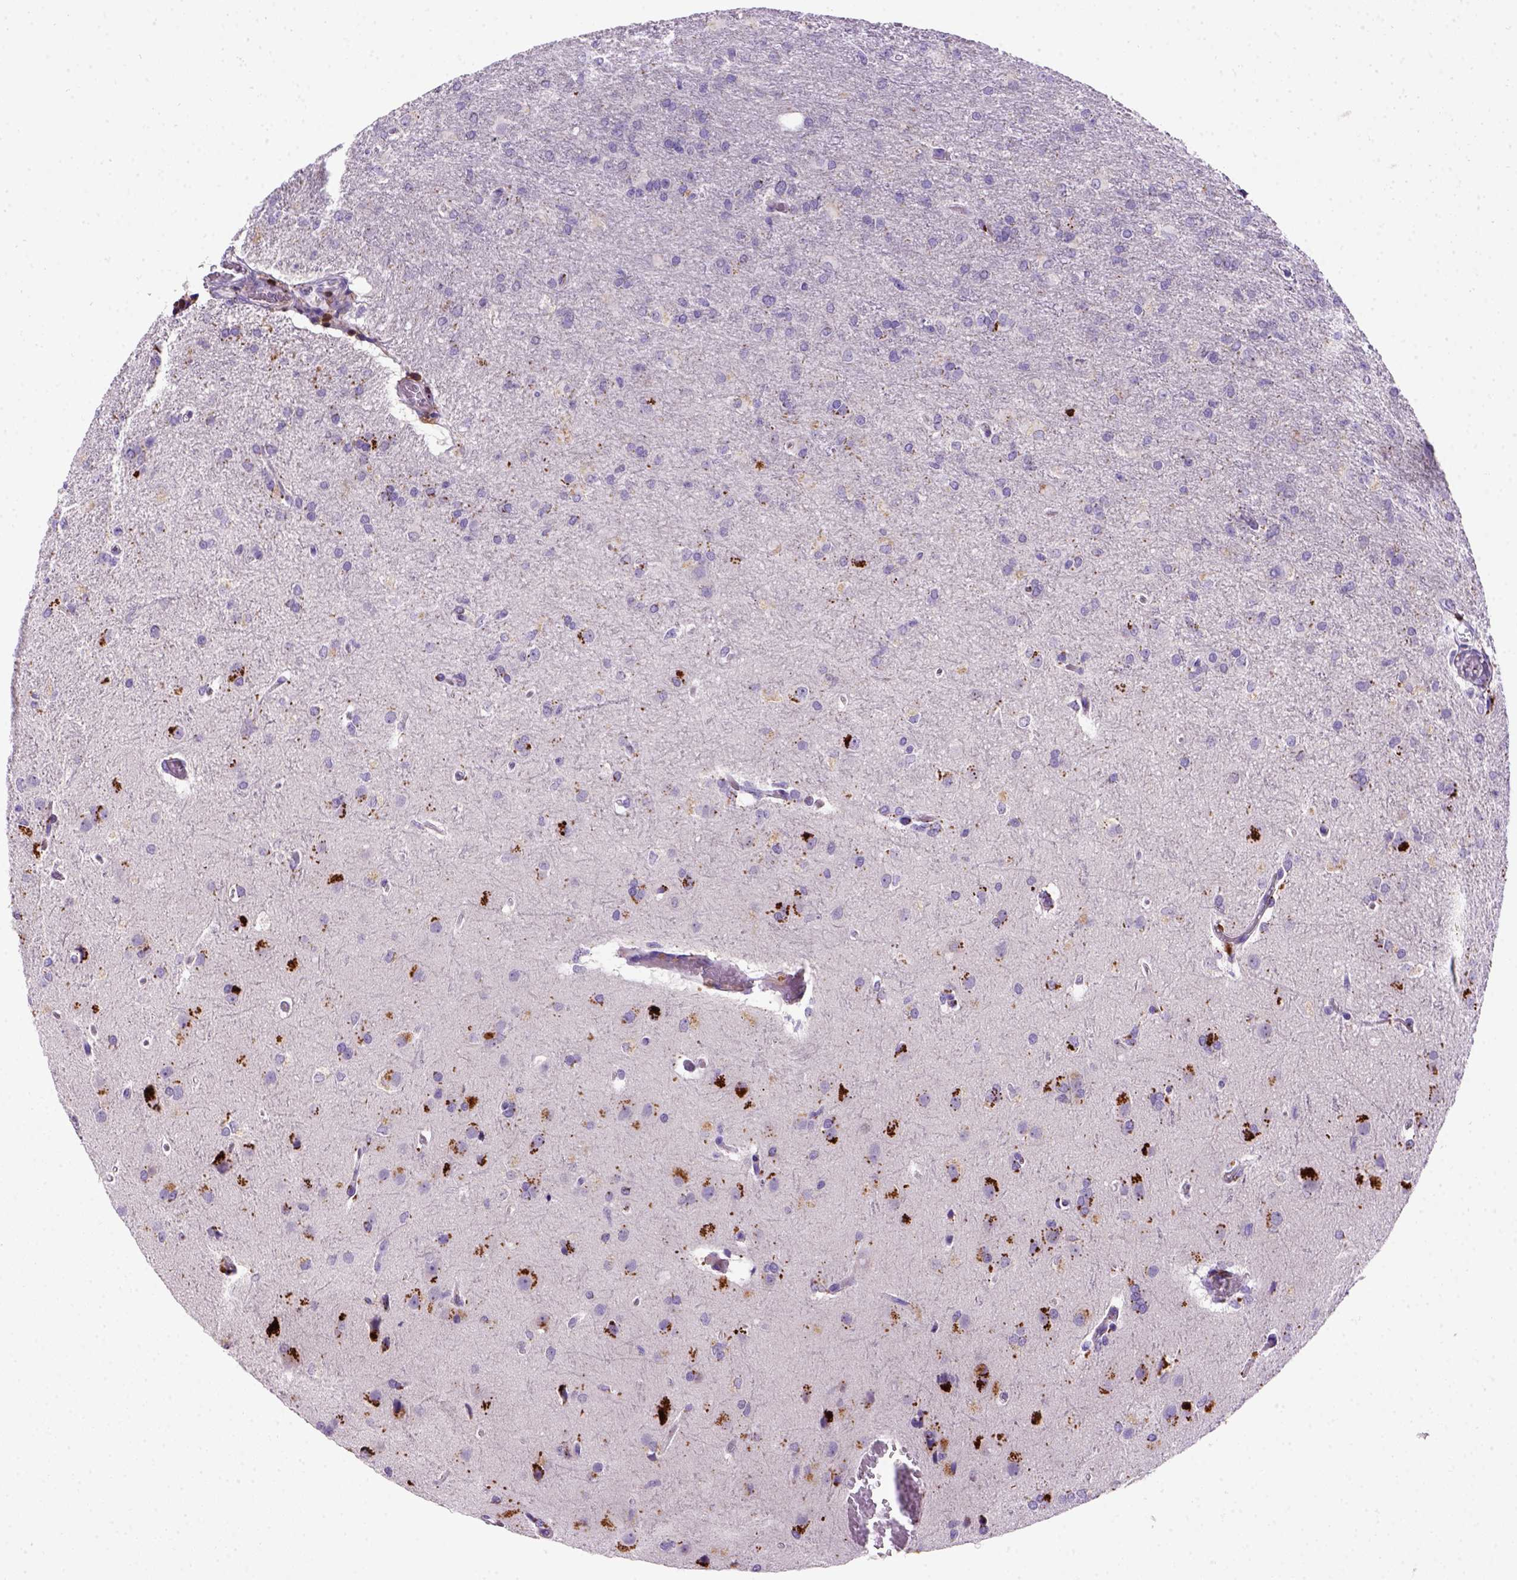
{"staining": {"intensity": "negative", "quantity": "none", "location": "none"}, "tissue": "glioma", "cell_type": "Tumor cells", "image_type": "cancer", "snomed": [{"axis": "morphology", "description": "Glioma, malignant, High grade"}, {"axis": "topography", "description": "Brain"}], "caption": "The image displays no staining of tumor cells in glioma. (DAB IHC with hematoxylin counter stain).", "gene": "CD3E", "patient": {"sex": "male", "age": 68}}